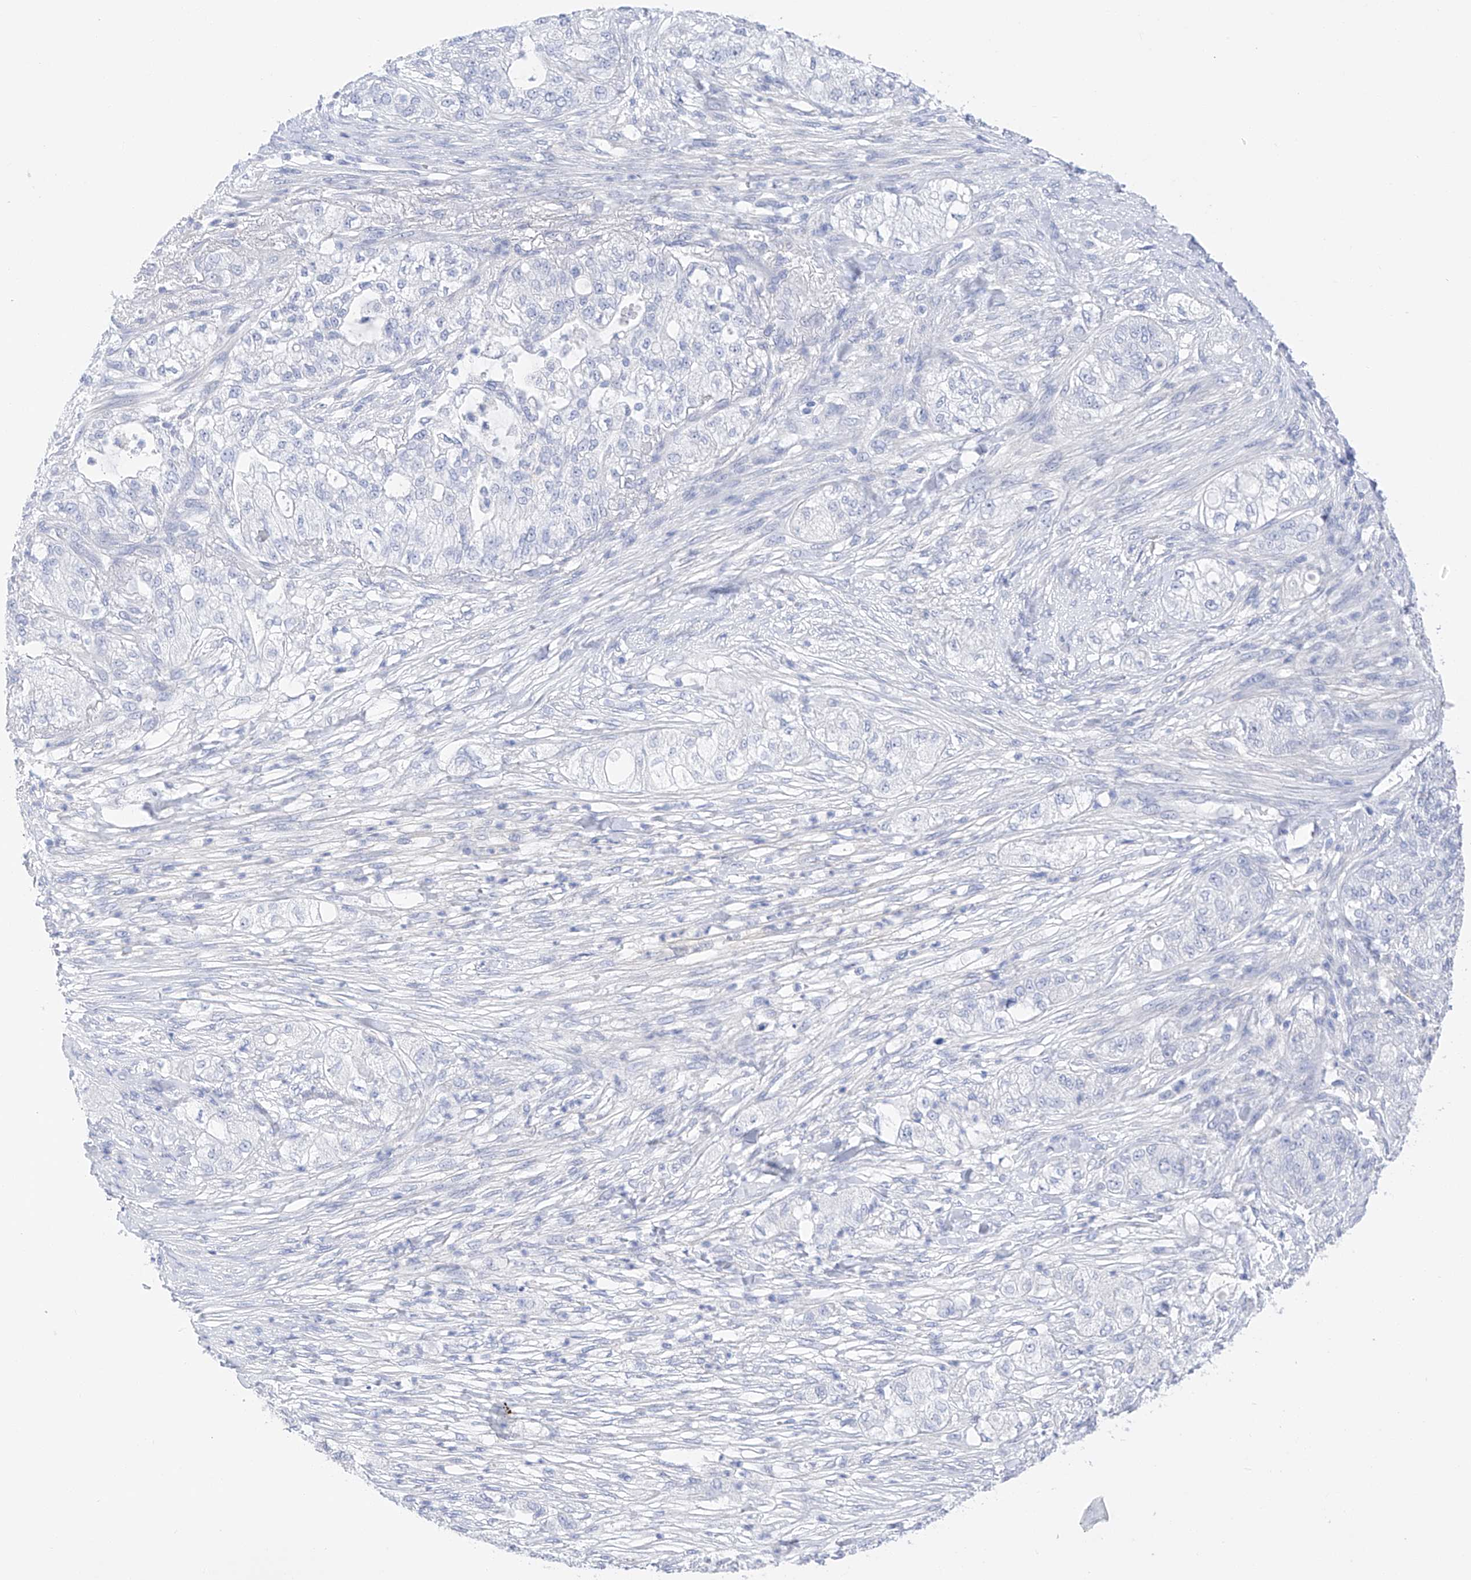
{"staining": {"intensity": "negative", "quantity": "none", "location": "none"}, "tissue": "pancreatic cancer", "cell_type": "Tumor cells", "image_type": "cancer", "snomed": [{"axis": "morphology", "description": "Adenocarcinoma, NOS"}, {"axis": "topography", "description": "Pancreas"}], "caption": "This is an IHC image of pancreatic adenocarcinoma. There is no staining in tumor cells.", "gene": "FLG", "patient": {"sex": "female", "age": 78}}